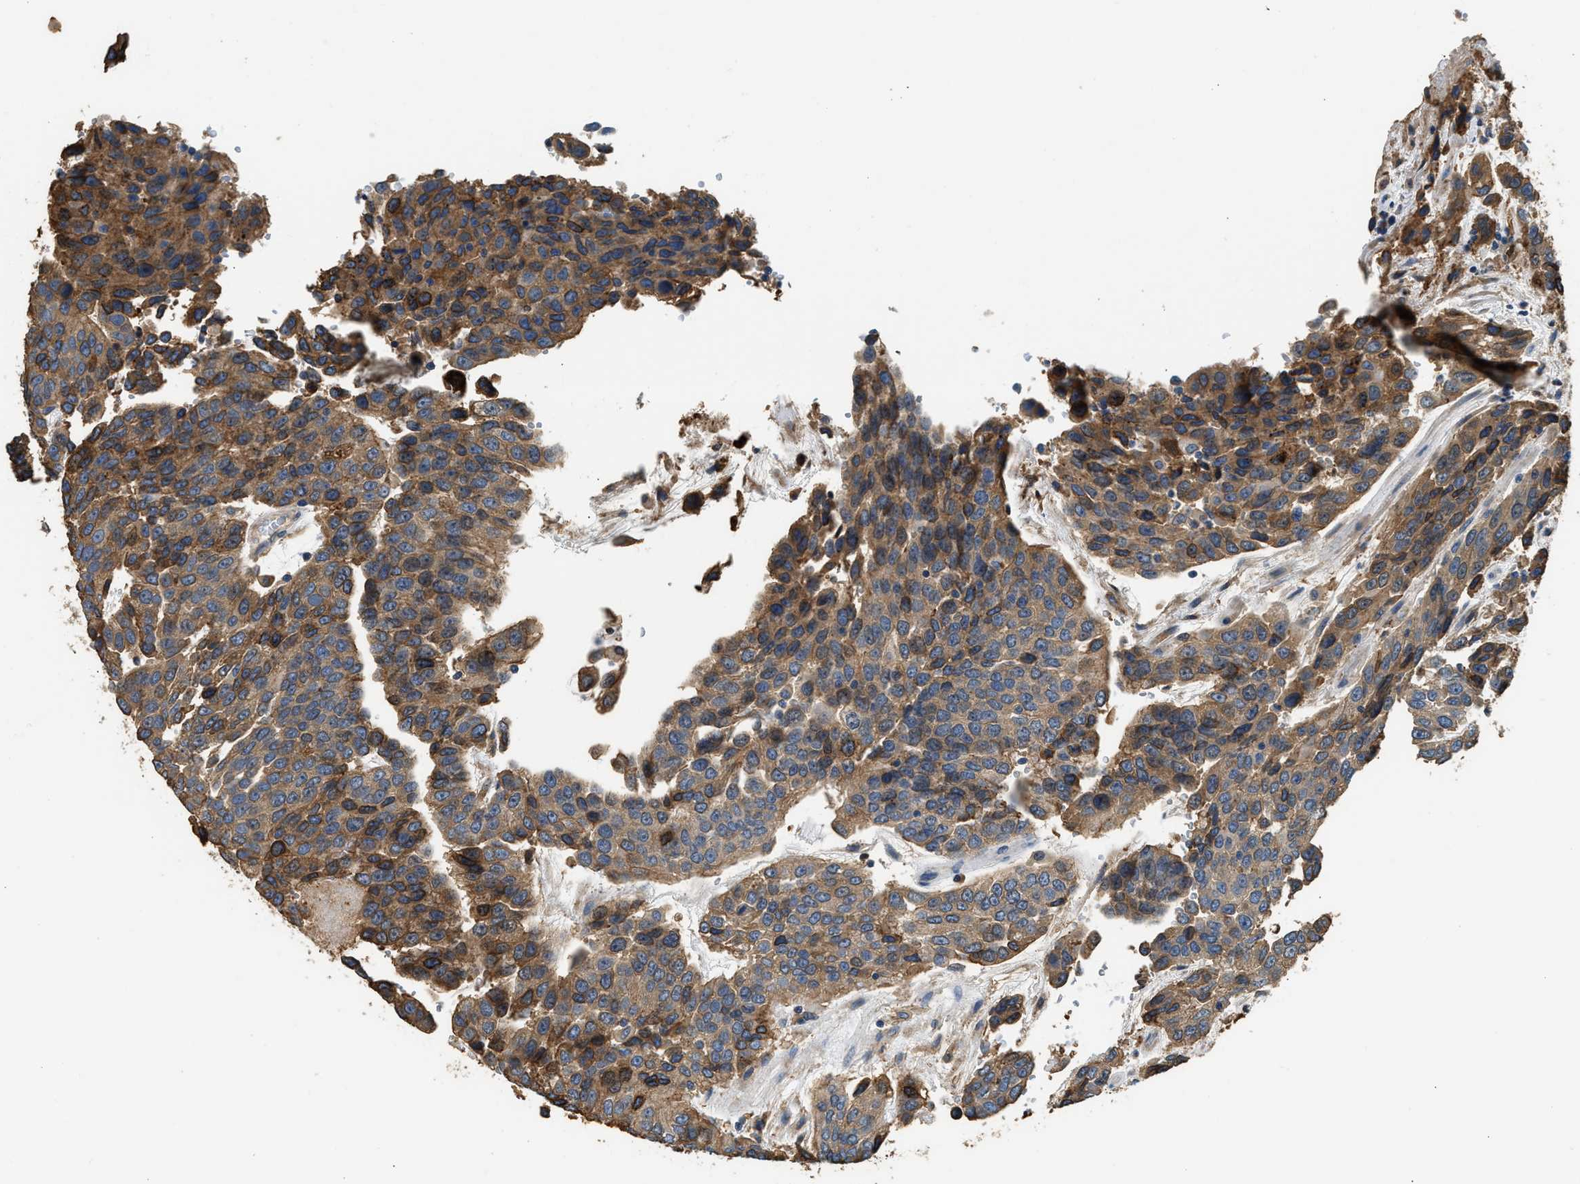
{"staining": {"intensity": "moderate", "quantity": ">75%", "location": "cytoplasmic/membranous"}, "tissue": "urothelial cancer", "cell_type": "Tumor cells", "image_type": "cancer", "snomed": [{"axis": "morphology", "description": "Urothelial carcinoma, High grade"}, {"axis": "topography", "description": "Urinary bladder"}], "caption": "Human urothelial cancer stained with a brown dye exhibits moderate cytoplasmic/membranous positive positivity in about >75% of tumor cells.", "gene": "ANXA3", "patient": {"sex": "female", "age": 80}}